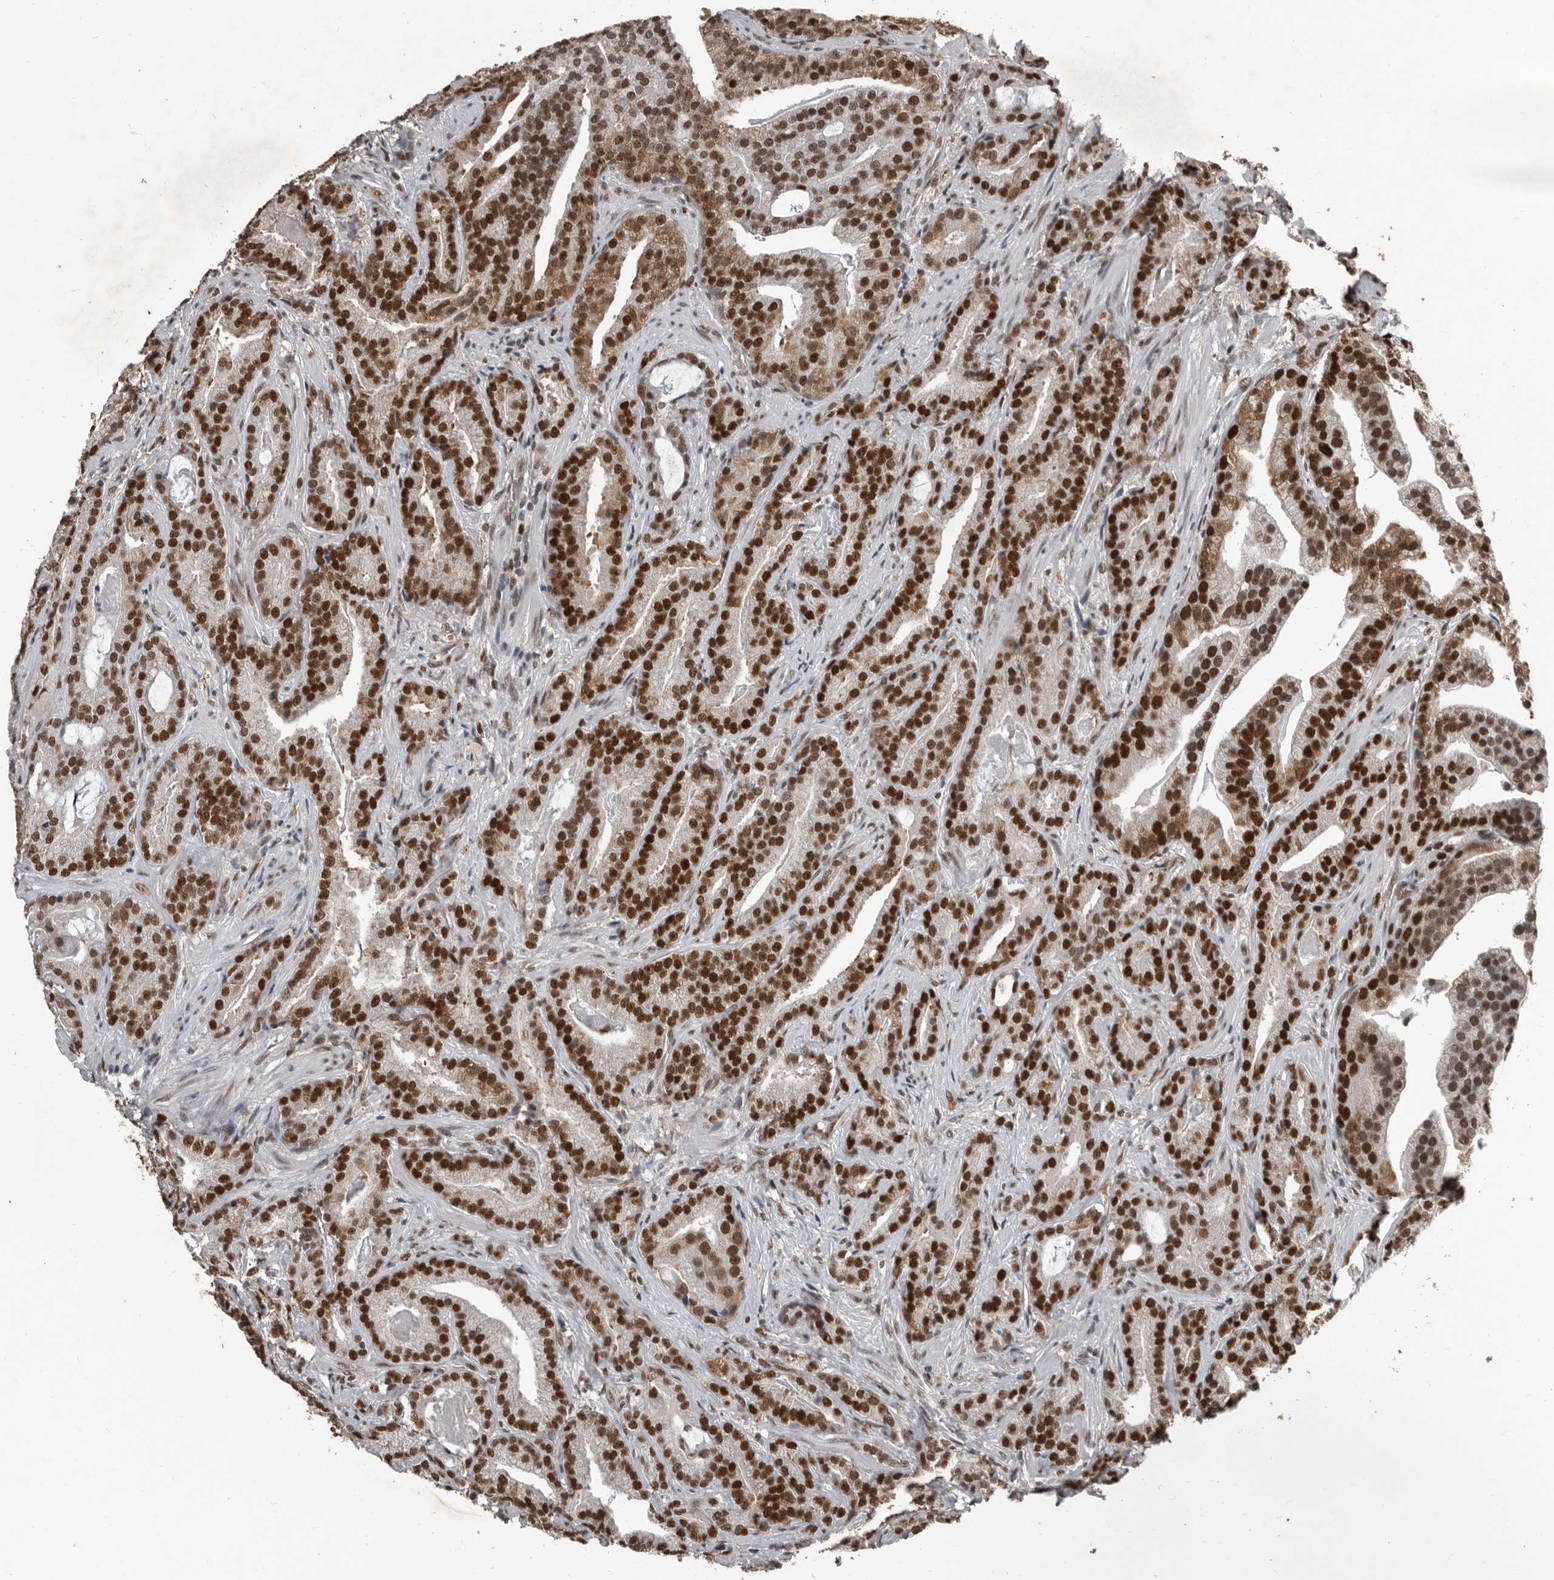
{"staining": {"intensity": "strong", "quantity": ">75%", "location": "nuclear"}, "tissue": "prostate cancer", "cell_type": "Tumor cells", "image_type": "cancer", "snomed": [{"axis": "morphology", "description": "Adenocarcinoma, Low grade"}, {"axis": "topography", "description": "Prostate"}], "caption": "Immunohistochemistry image of neoplastic tissue: prostate cancer (adenocarcinoma (low-grade)) stained using immunohistochemistry shows high levels of strong protein expression localized specifically in the nuclear of tumor cells, appearing as a nuclear brown color.", "gene": "CHD1L", "patient": {"sex": "male", "age": 67}}